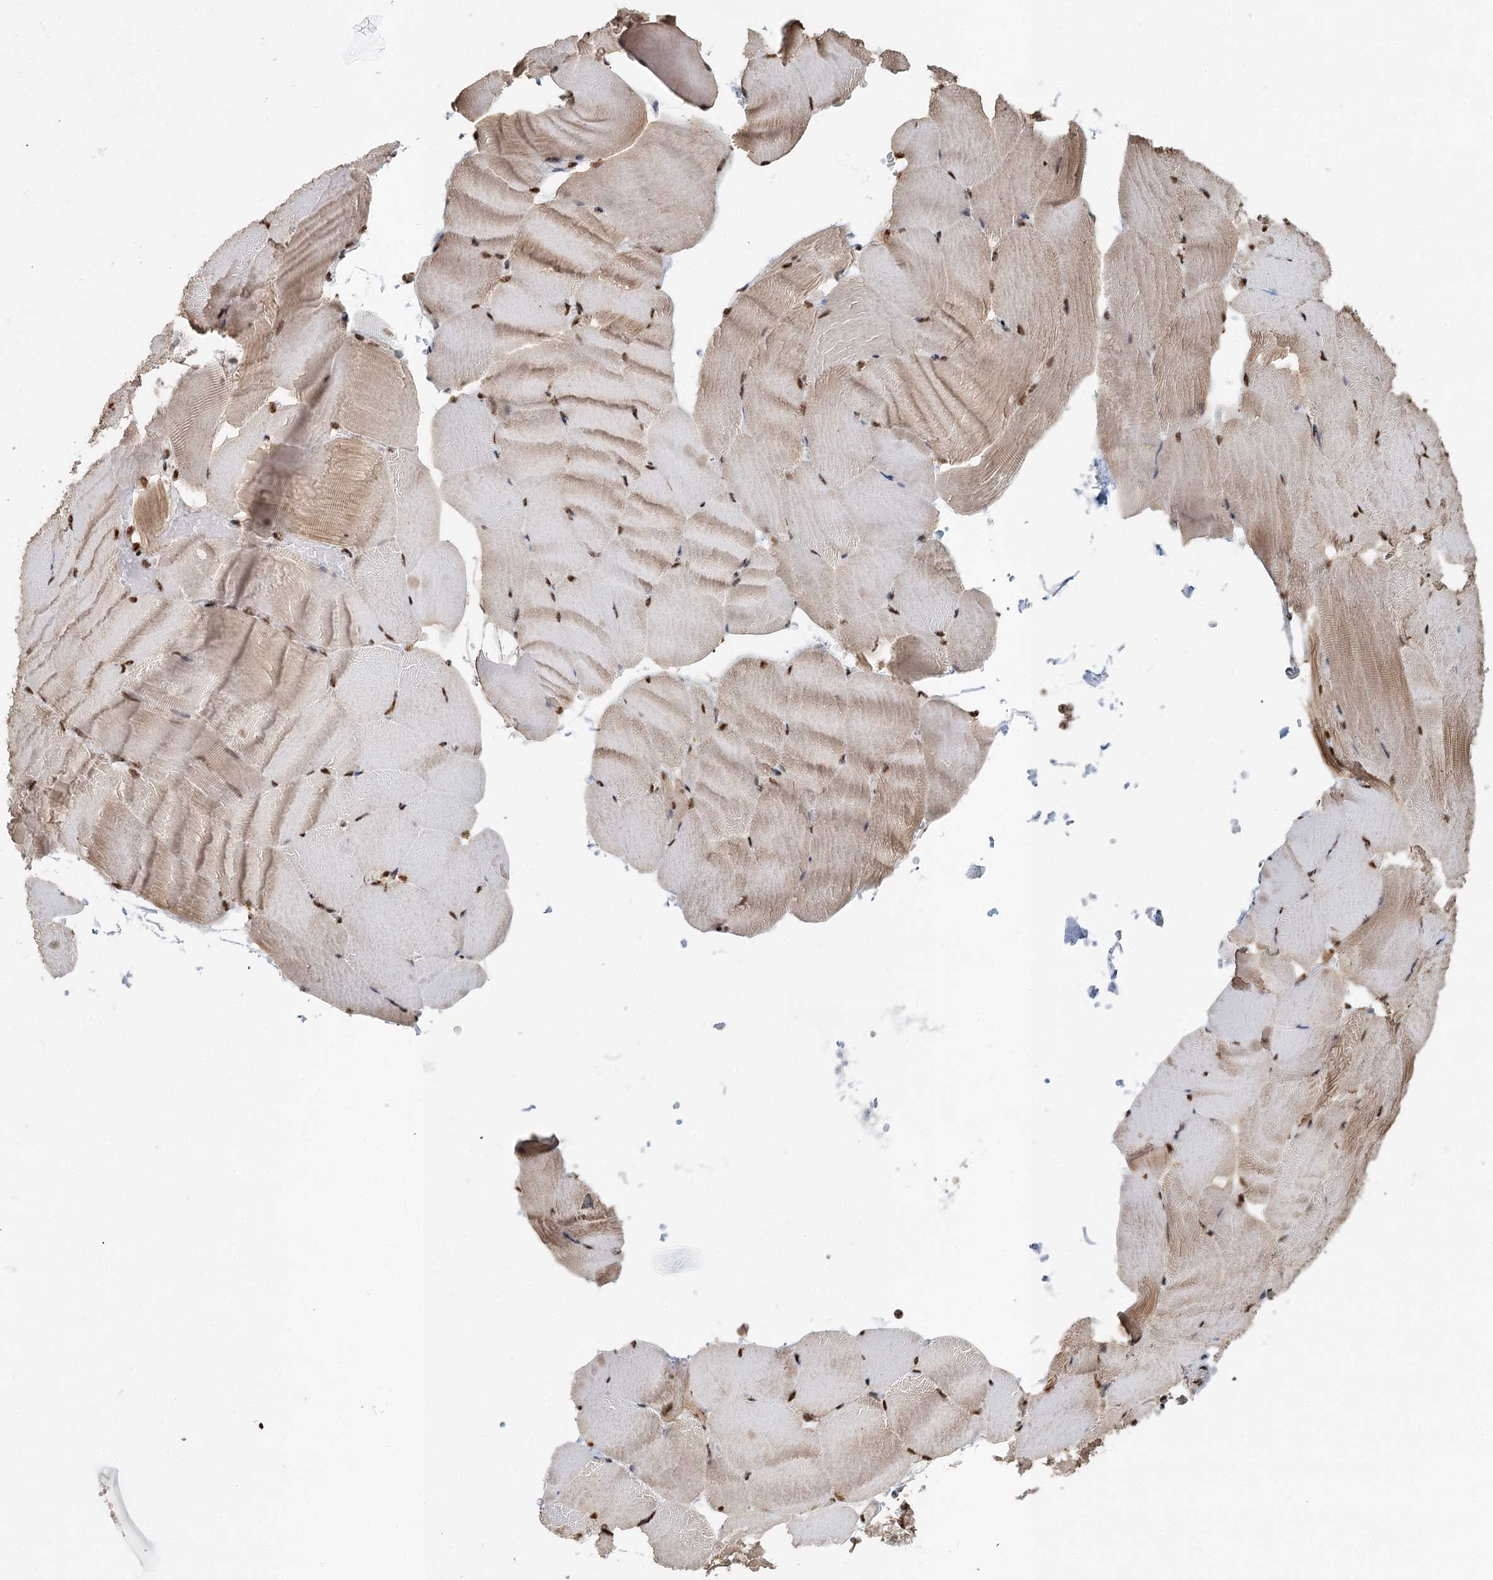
{"staining": {"intensity": "strong", "quantity": ">75%", "location": "cytoplasmic/membranous,nuclear"}, "tissue": "skeletal muscle", "cell_type": "Myocytes", "image_type": "normal", "snomed": [{"axis": "morphology", "description": "Normal tissue, NOS"}, {"axis": "topography", "description": "Skeletal muscle"}, {"axis": "topography", "description": "Parathyroid gland"}], "caption": "Immunohistochemistry staining of unremarkable skeletal muscle, which displays high levels of strong cytoplasmic/membranous,nuclear positivity in about >75% of myocytes indicating strong cytoplasmic/membranous,nuclear protein expression. The staining was performed using DAB (brown) for protein detection and nuclei were counterstained in hematoxylin (blue).", "gene": "GPALPP1", "patient": {"sex": "female", "age": 37}}